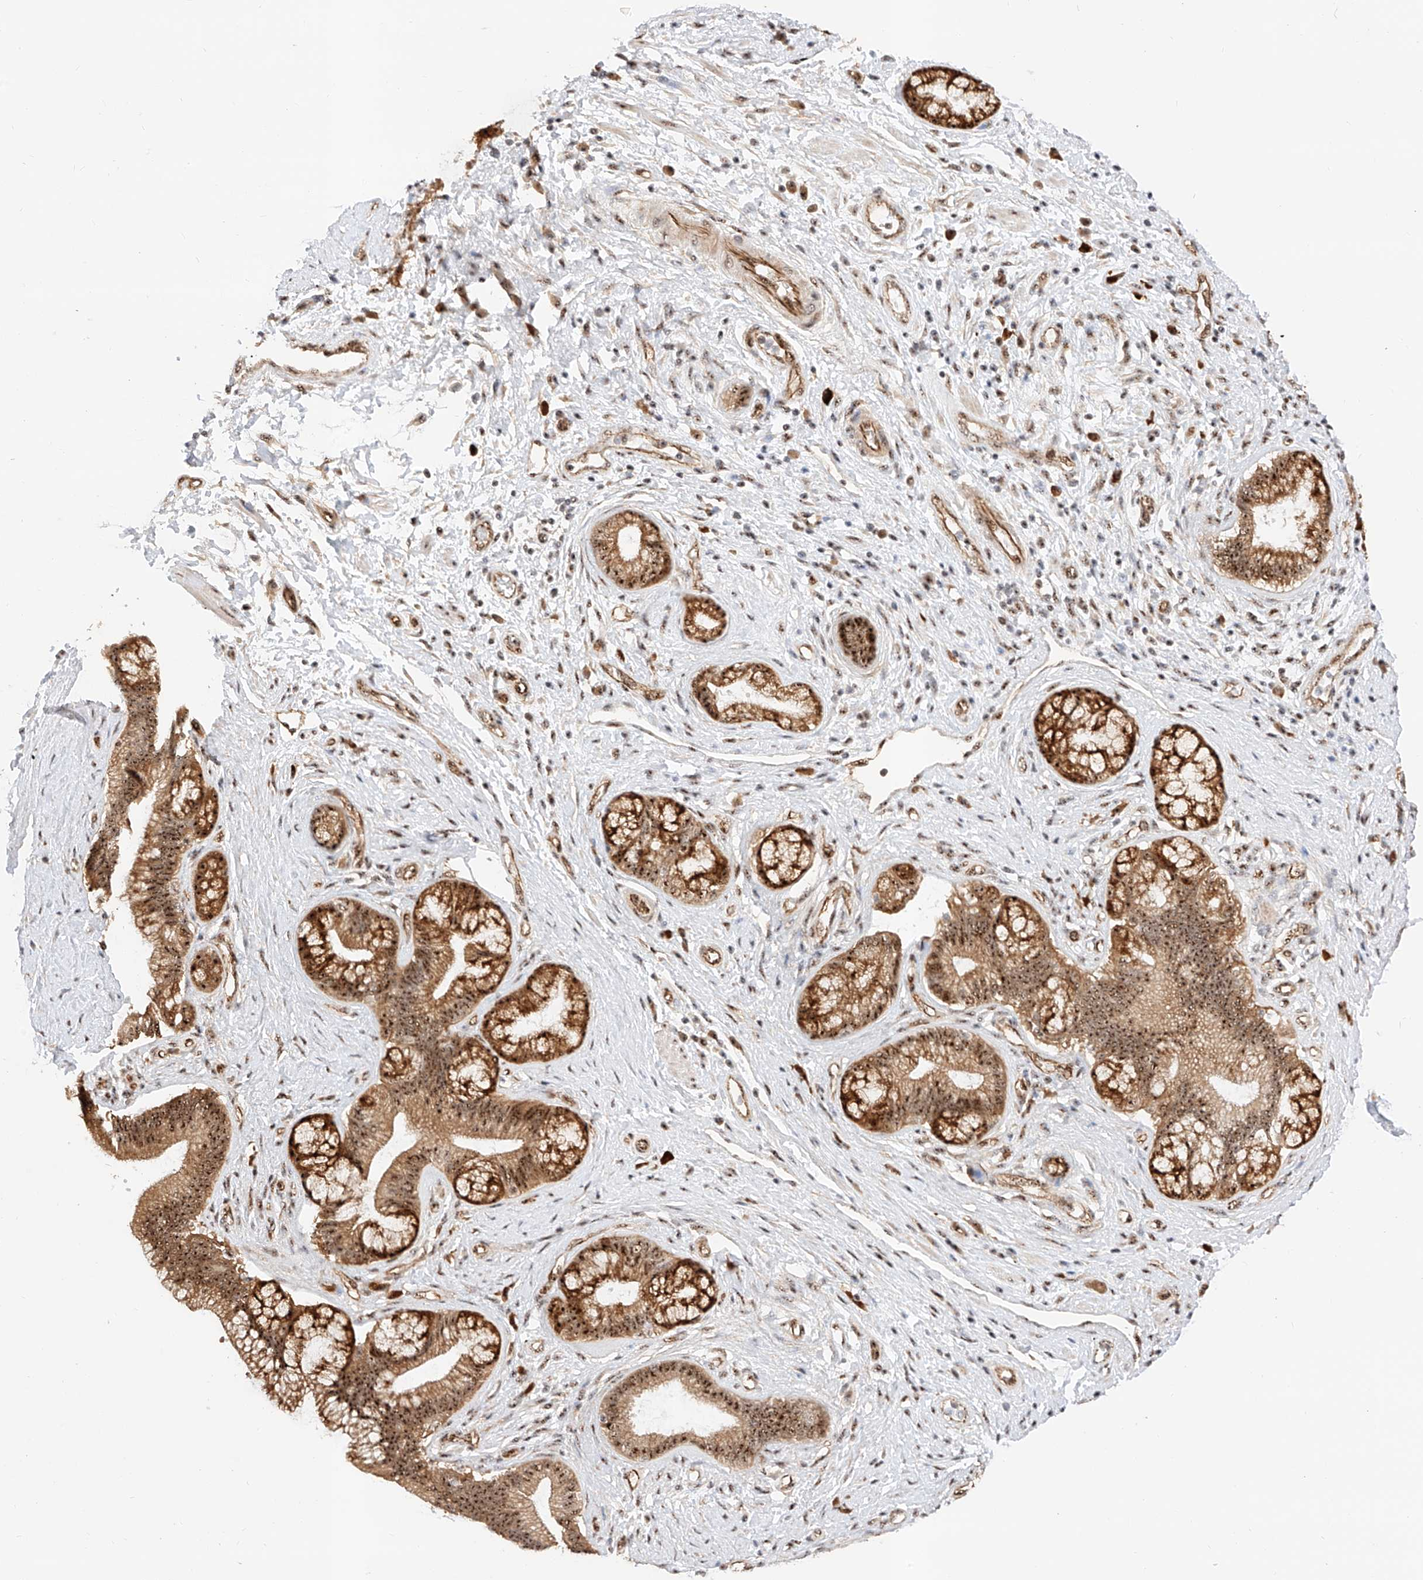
{"staining": {"intensity": "strong", "quantity": ">75%", "location": "cytoplasmic/membranous,nuclear"}, "tissue": "pancreatic cancer", "cell_type": "Tumor cells", "image_type": "cancer", "snomed": [{"axis": "morphology", "description": "Adenocarcinoma, NOS"}, {"axis": "topography", "description": "Pancreas"}], "caption": "Immunohistochemical staining of human pancreatic adenocarcinoma displays high levels of strong cytoplasmic/membranous and nuclear protein expression in approximately >75% of tumor cells.", "gene": "ATXN7L2", "patient": {"sex": "female", "age": 73}}